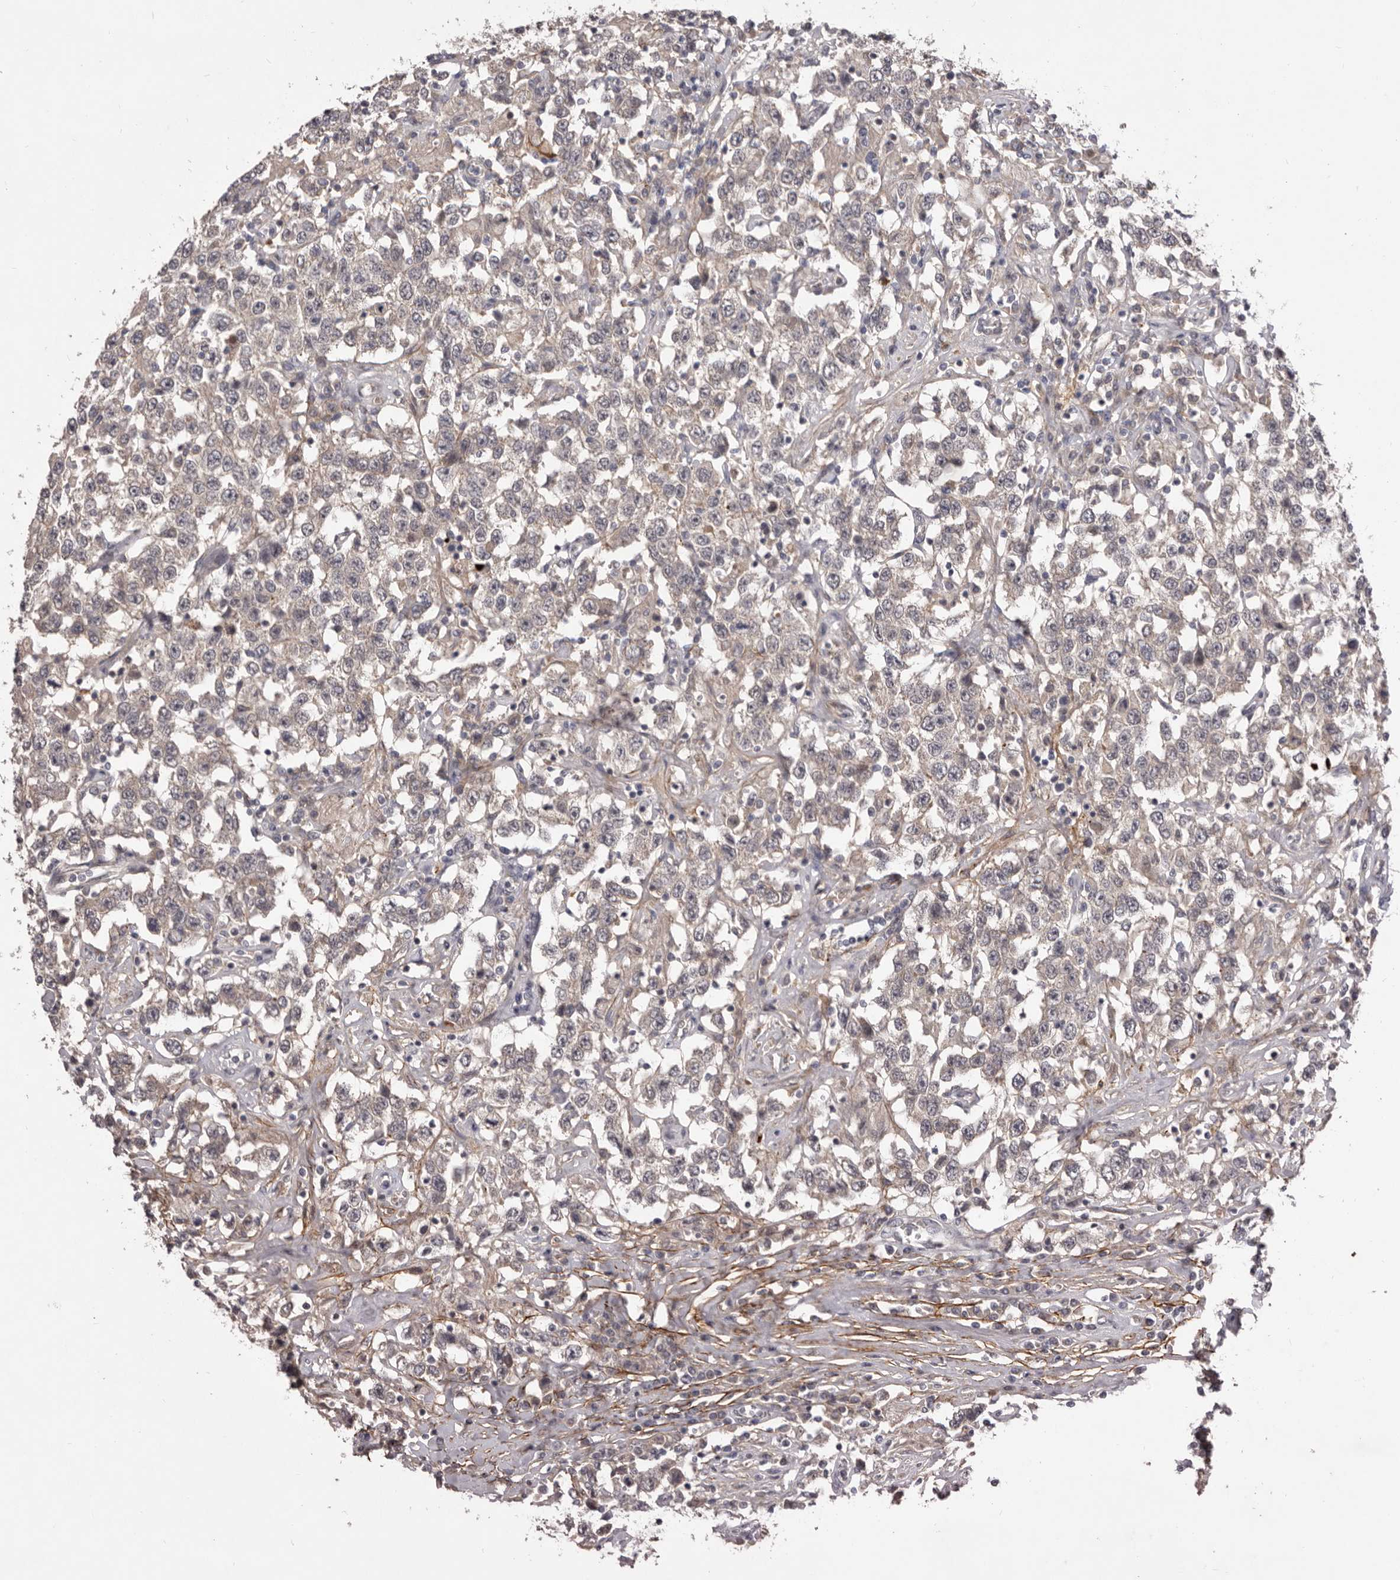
{"staining": {"intensity": "weak", "quantity": "<25%", "location": "cytoplasmic/membranous"}, "tissue": "testis cancer", "cell_type": "Tumor cells", "image_type": "cancer", "snomed": [{"axis": "morphology", "description": "Seminoma, NOS"}, {"axis": "topography", "description": "Testis"}], "caption": "Tumor cells are negative for protein expression in human testis seminoma.", "gene": "HBS1L", "patient": {"sex": "male", "age": 41}}